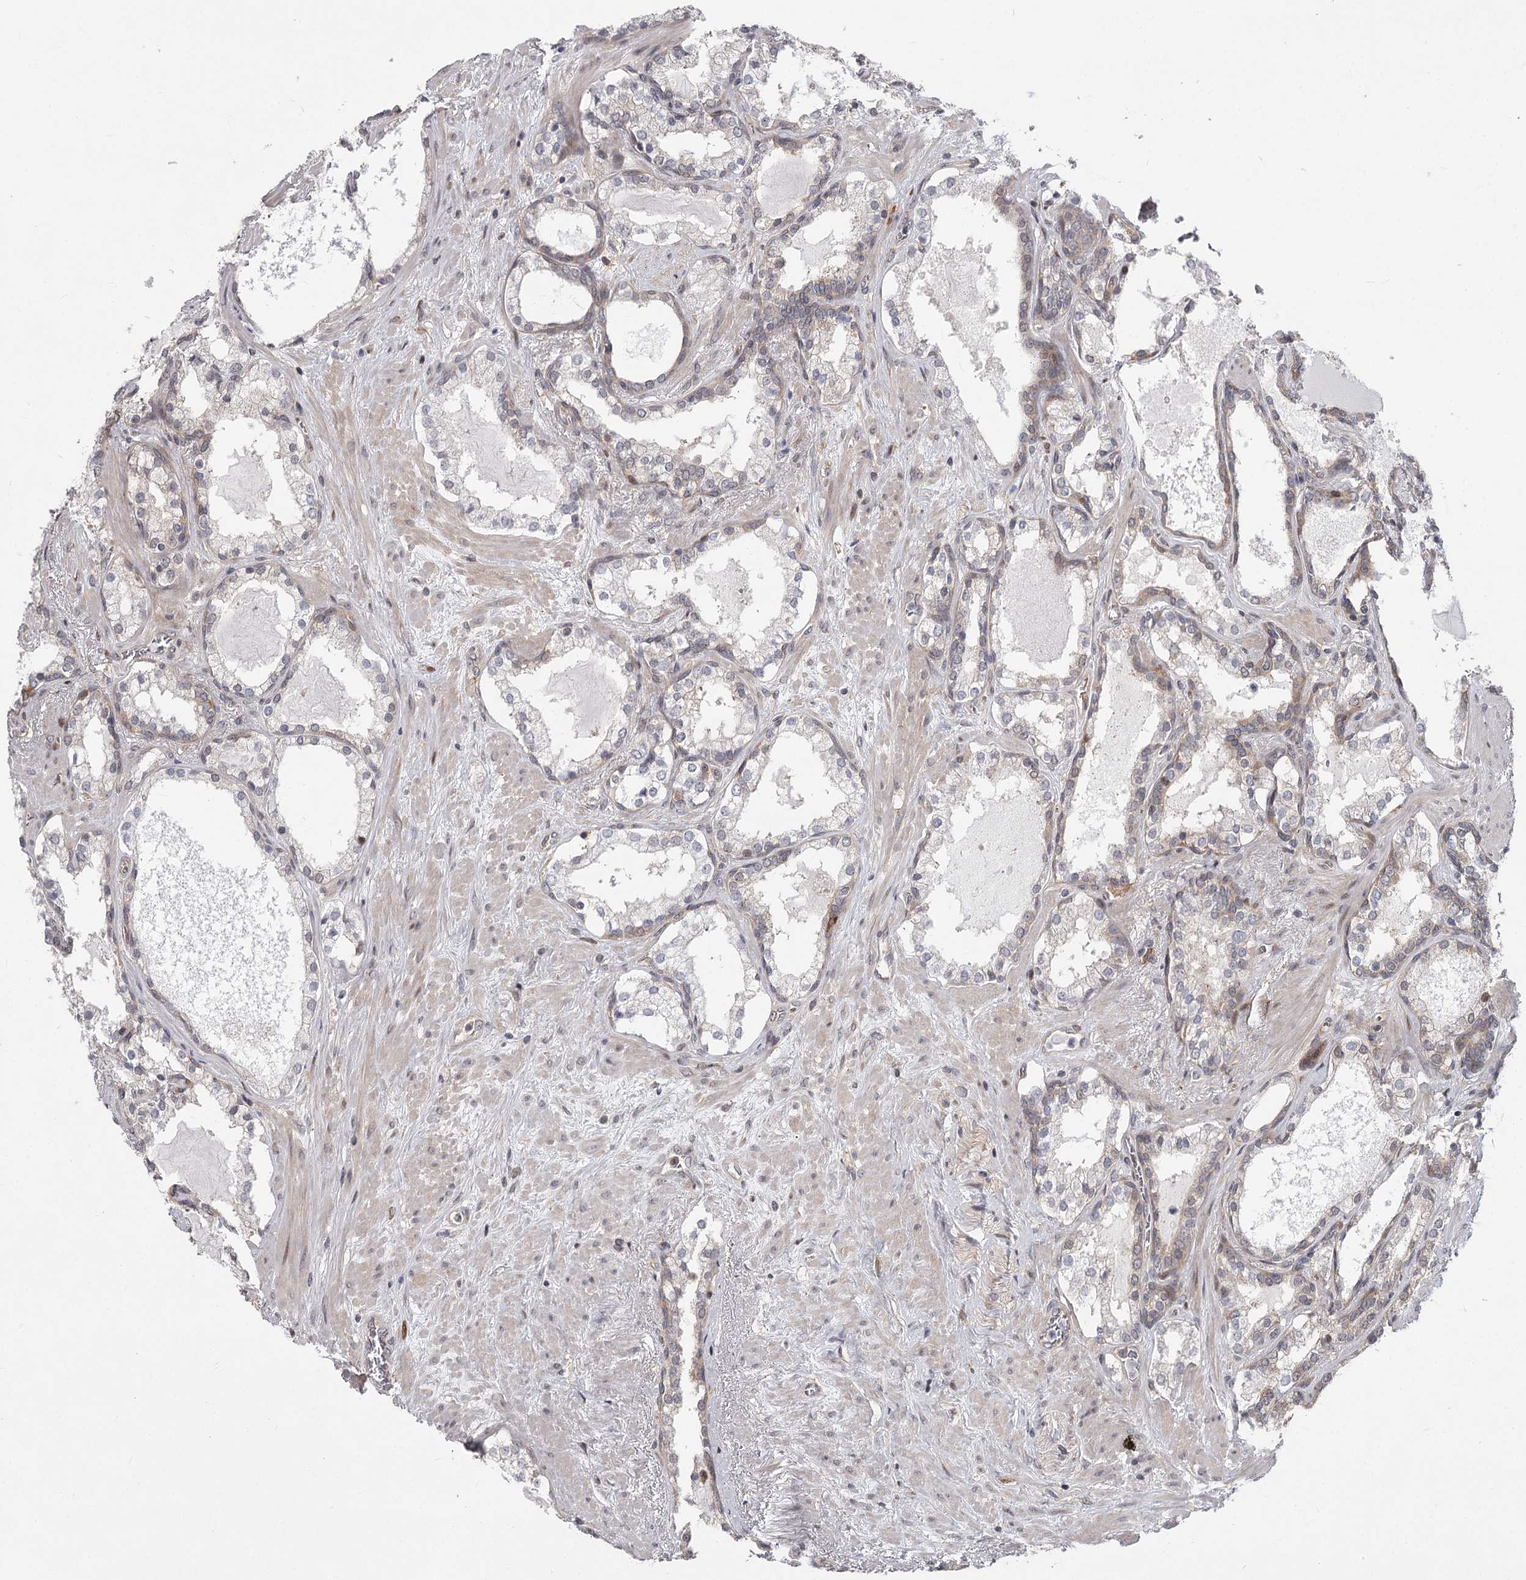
{"staining": {"intensity": "negative", "quantity": "none", "location": "none"}, "tissue": "prostate cancer", "cell_type": "Tumor cells", "image_type": "cancer", "snomed": [{"axis": "morphology", "description": "Adenocarcinoma, High grade"}, {"axis": "topography", "description": "Prostate"}], "caption": "Micrograph shows no significant protein positivity in tumor cells of high-grade adenocarcinoma (prostate).", "gene": "CCNG2", "patient": {"sex": "male", "age": 58}}